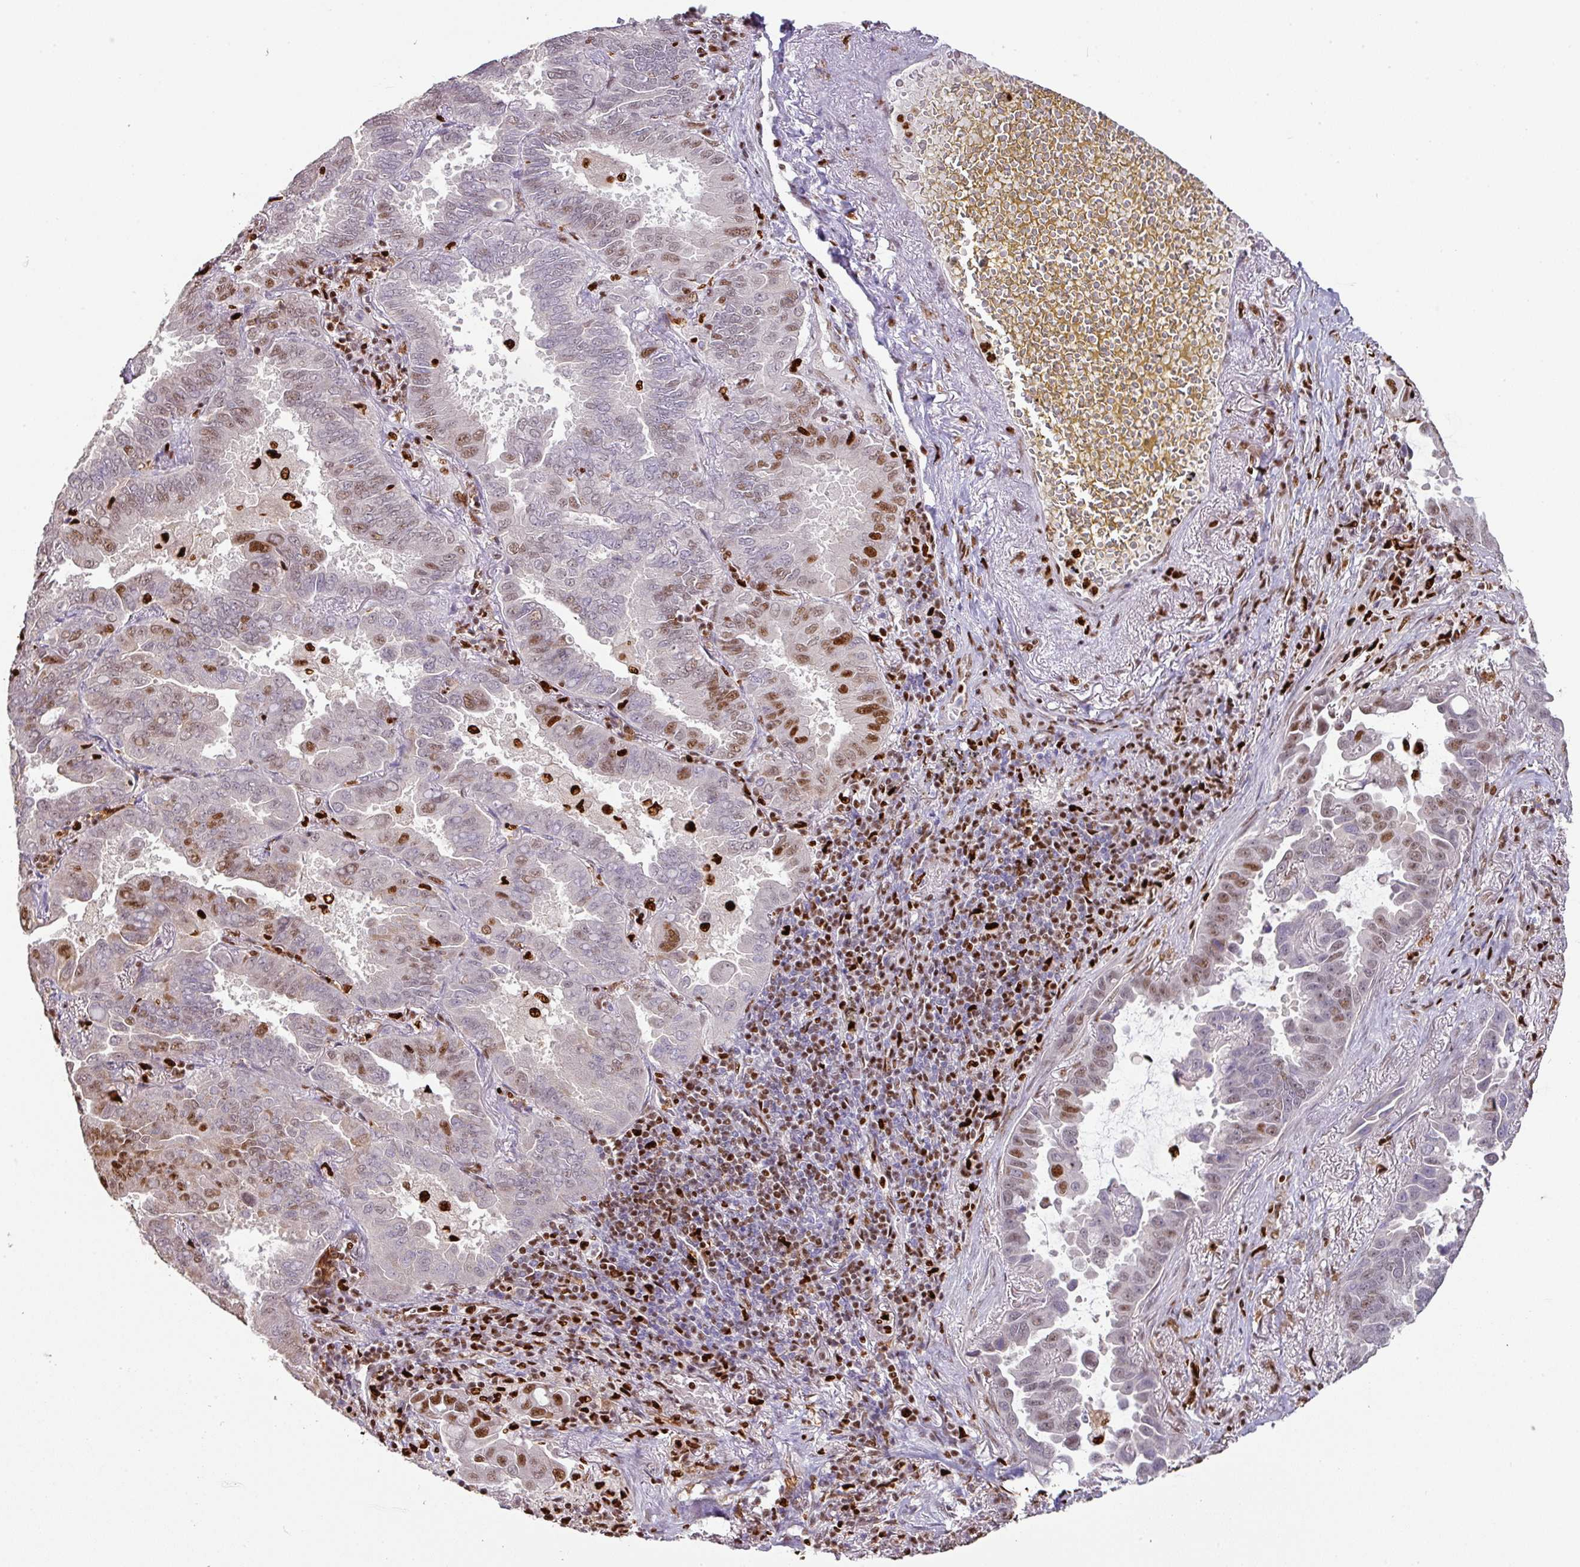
{"staining": {"intensity": "moderate", "quantity": "25%-75%", "location": "cytoplasmic/membranous,nuclear"}, "tissue": "lung cancer", "cell_type": "Tumor cells", "image_type": "cancer", "snomed": [{"axis": "morphology", "description": "Adenocarcinoma, NOS"}, {"axis": "topography", "description": "Lung"}], "caption": "A brown stain highlights moderate cytoplasmic/membranous and nuclear staining of a protein in lung cancer tumor cells. (DAB IHC, brown staining for protein, blue staining for nuclei).", "gene": "SAMHD1", "patient": {"sex": "male", "age": 64}}